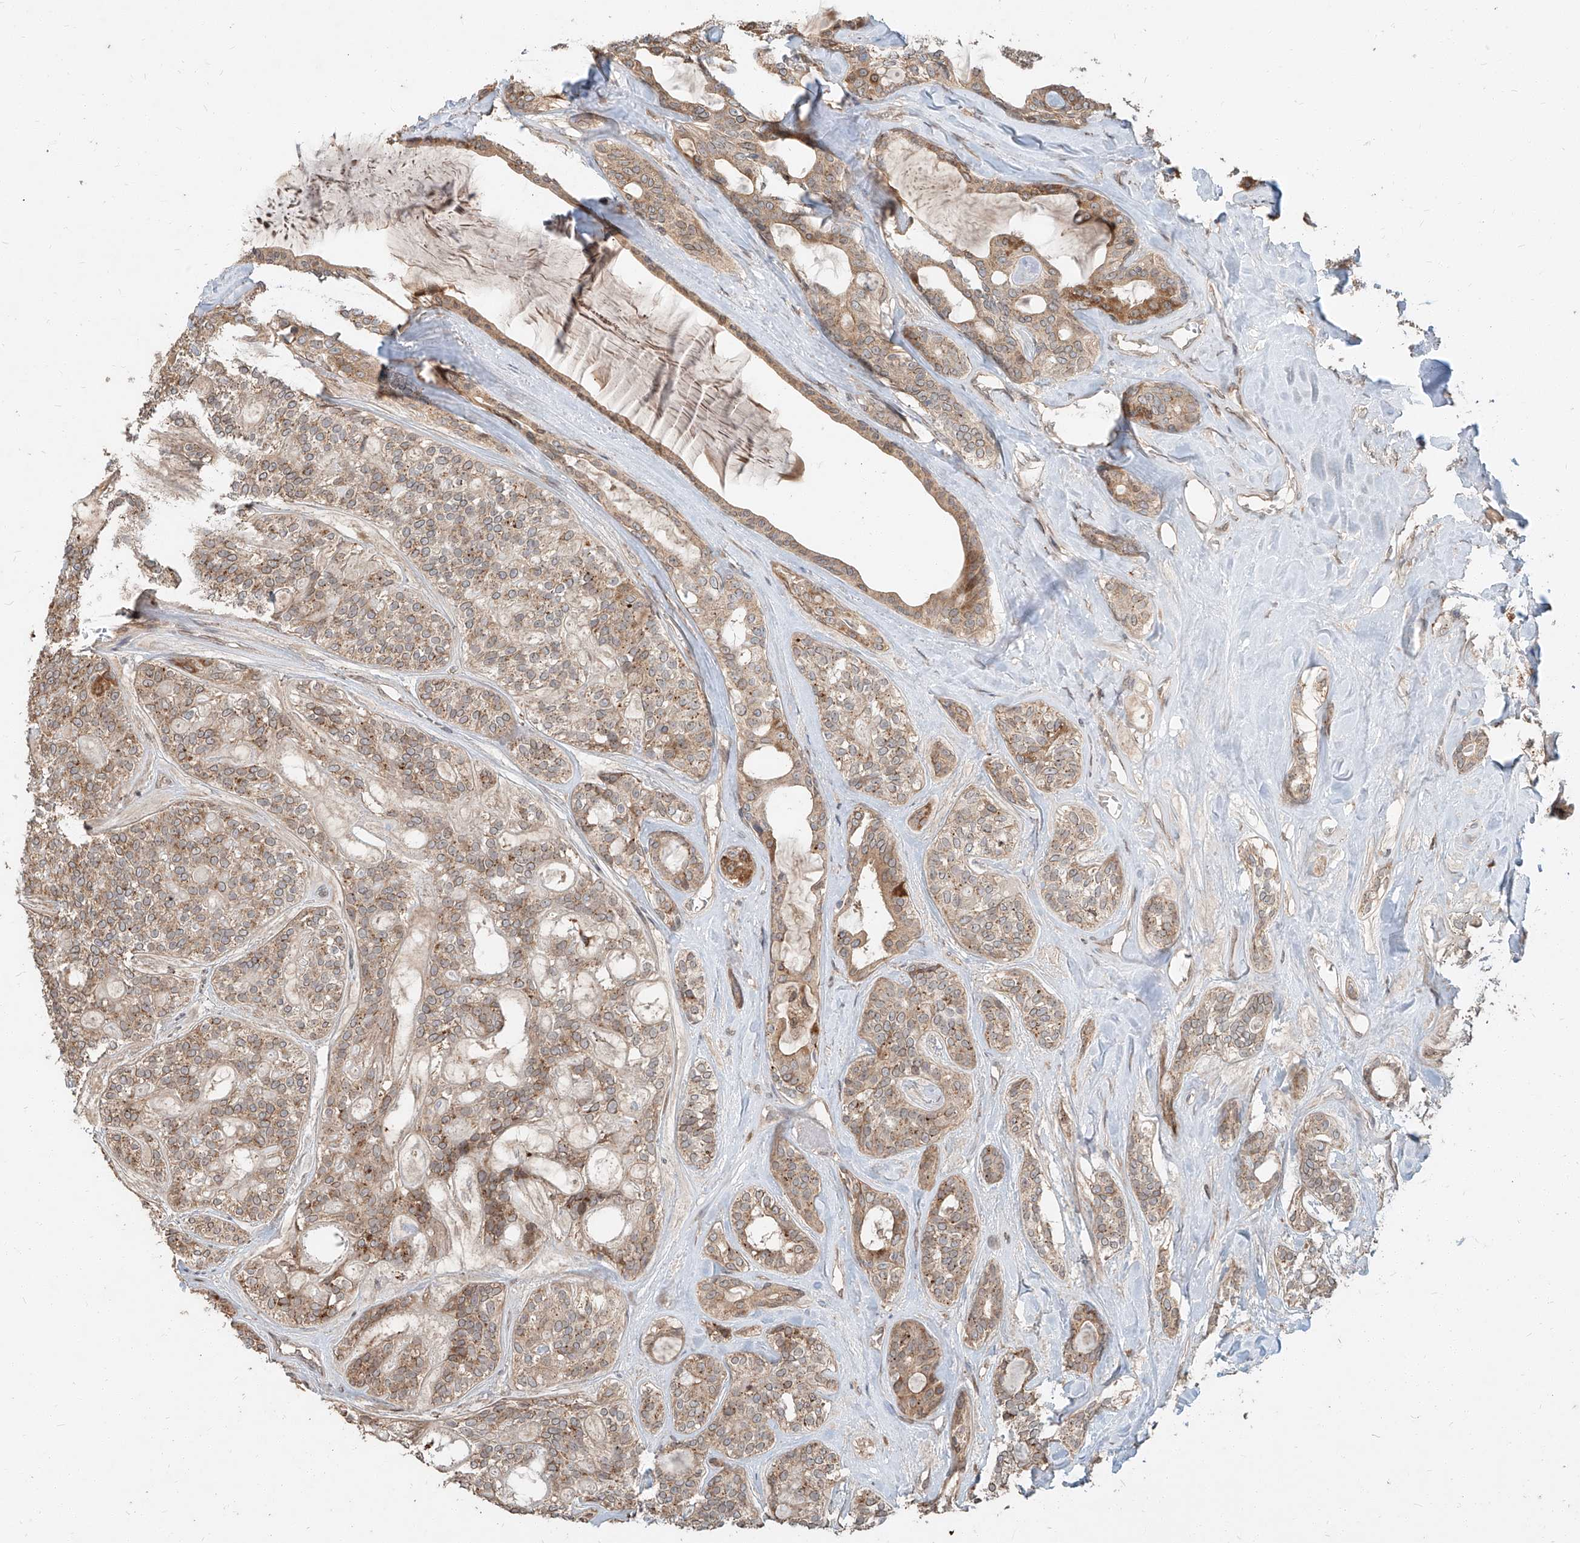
{"staining": {"intensity": "moderate", "quantity": ">75%", "location": "cytoplasmic/membranous"}, "tissue": "head and neck cancer", "cell_type": "Tumor cells", "image_type": "cancer", "snomed": [{"axis": "morphology", "description": "Adenocarcinoma, NOS"}, {"axis": "topography", "description": "Head-Neck"}], "caption": "A brown stain labels moderate cytoplasmic/membranous staining of a protein in adenocarcinoma (head and neck) tumor cells. (brown staining indicates protein expression, while blue staining denotes nuclei).", "gene": "STX19", "patient": {"sex": "male", "age": 66}}